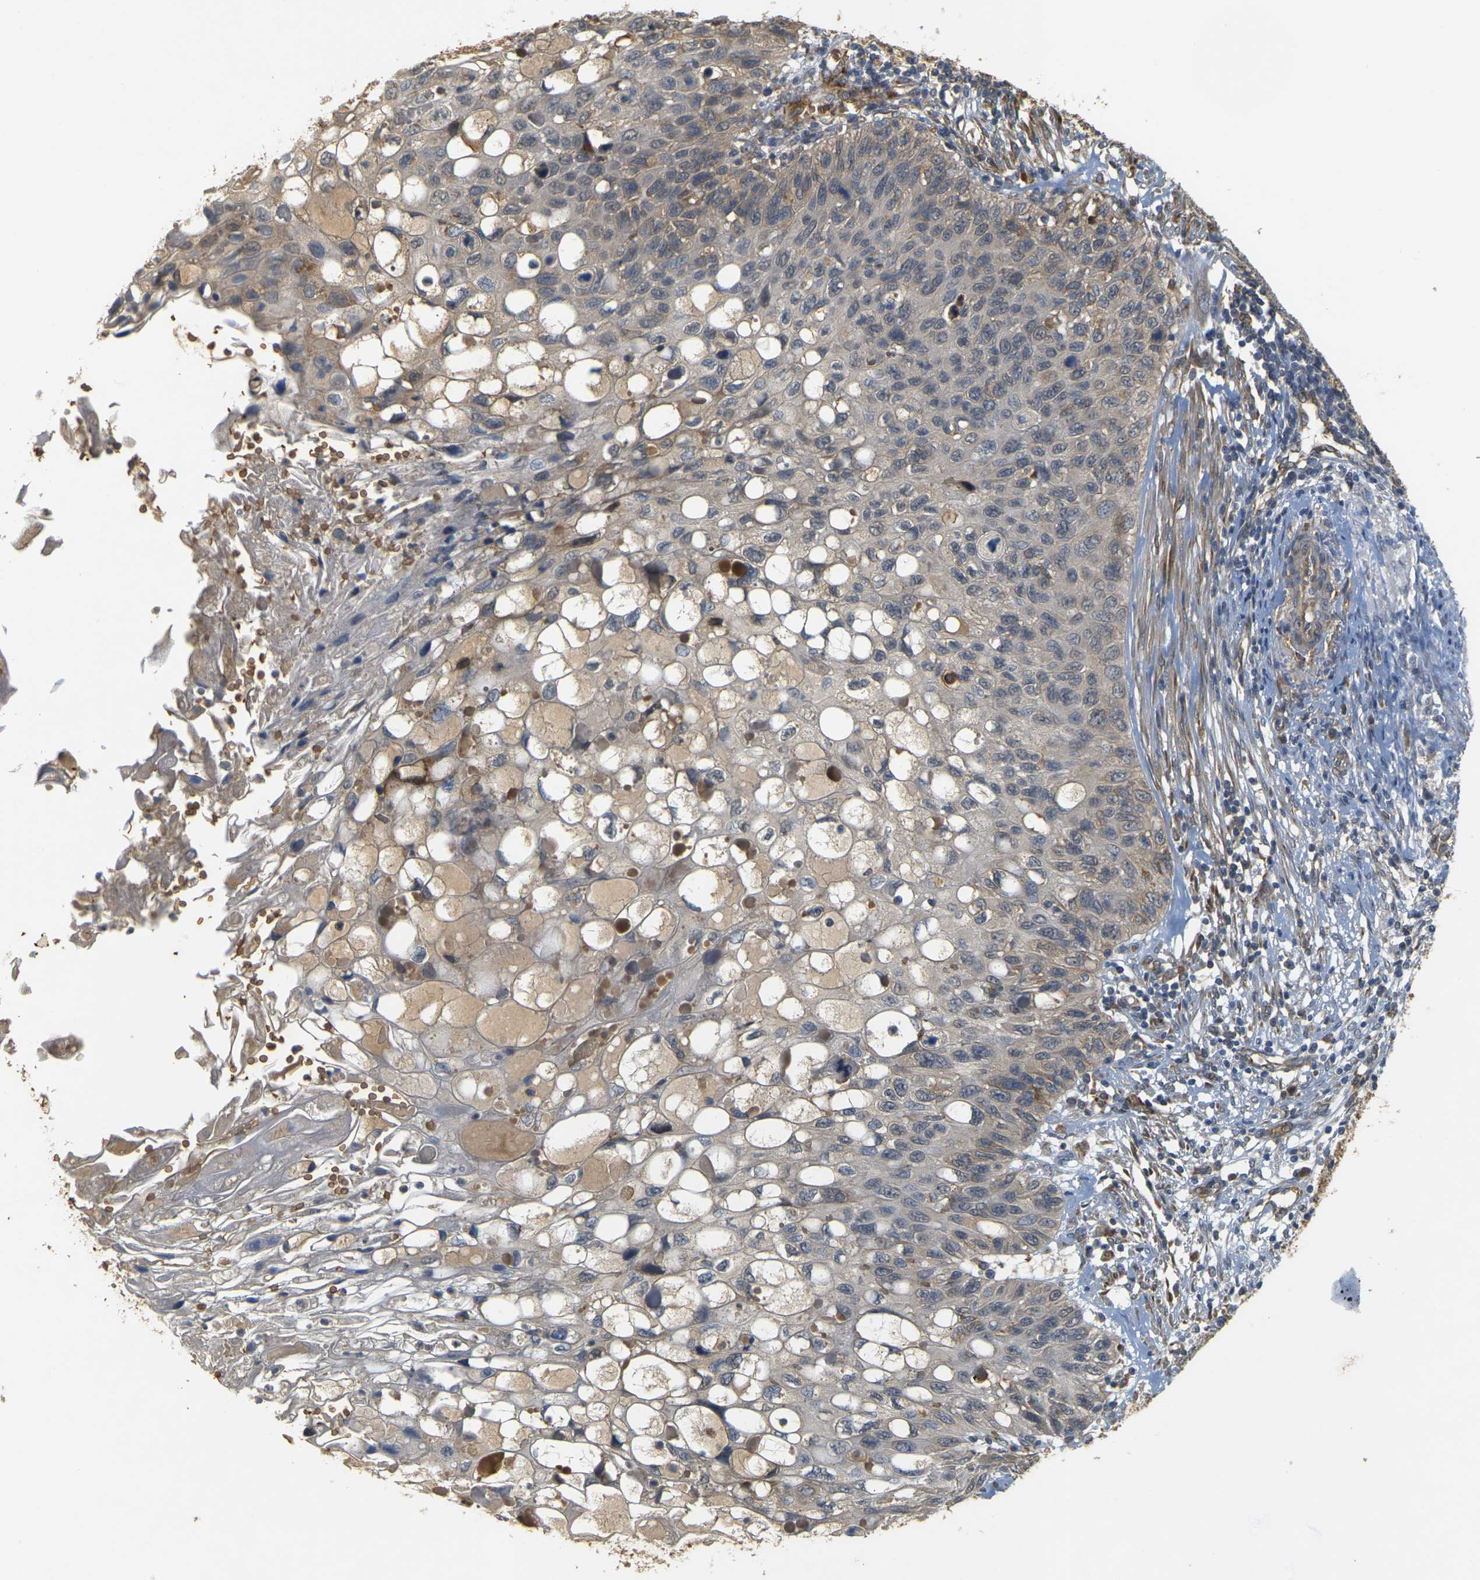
{"staining": {"intensity": "weak", "quantity": "<25%", "location": "cytoplasmic/membranous"}, "tissue": "cervical cancer", "cell_type": "Tumor cells", "image_type": "cancer", "snomed": [{"axis": "morphology", "description": "Squamous cell carcinoma, NOS"}, {"axis": "topography", "description": "Cervix"}], "caption": "A high-resolution photomicrograph shows immunohistochemistry staining of squamous cell carcinoma (cervical), which displays no significant positivity in tumor cells.", "gene": "MEGF9", "patient": {"sex": "female", "age": 70}}